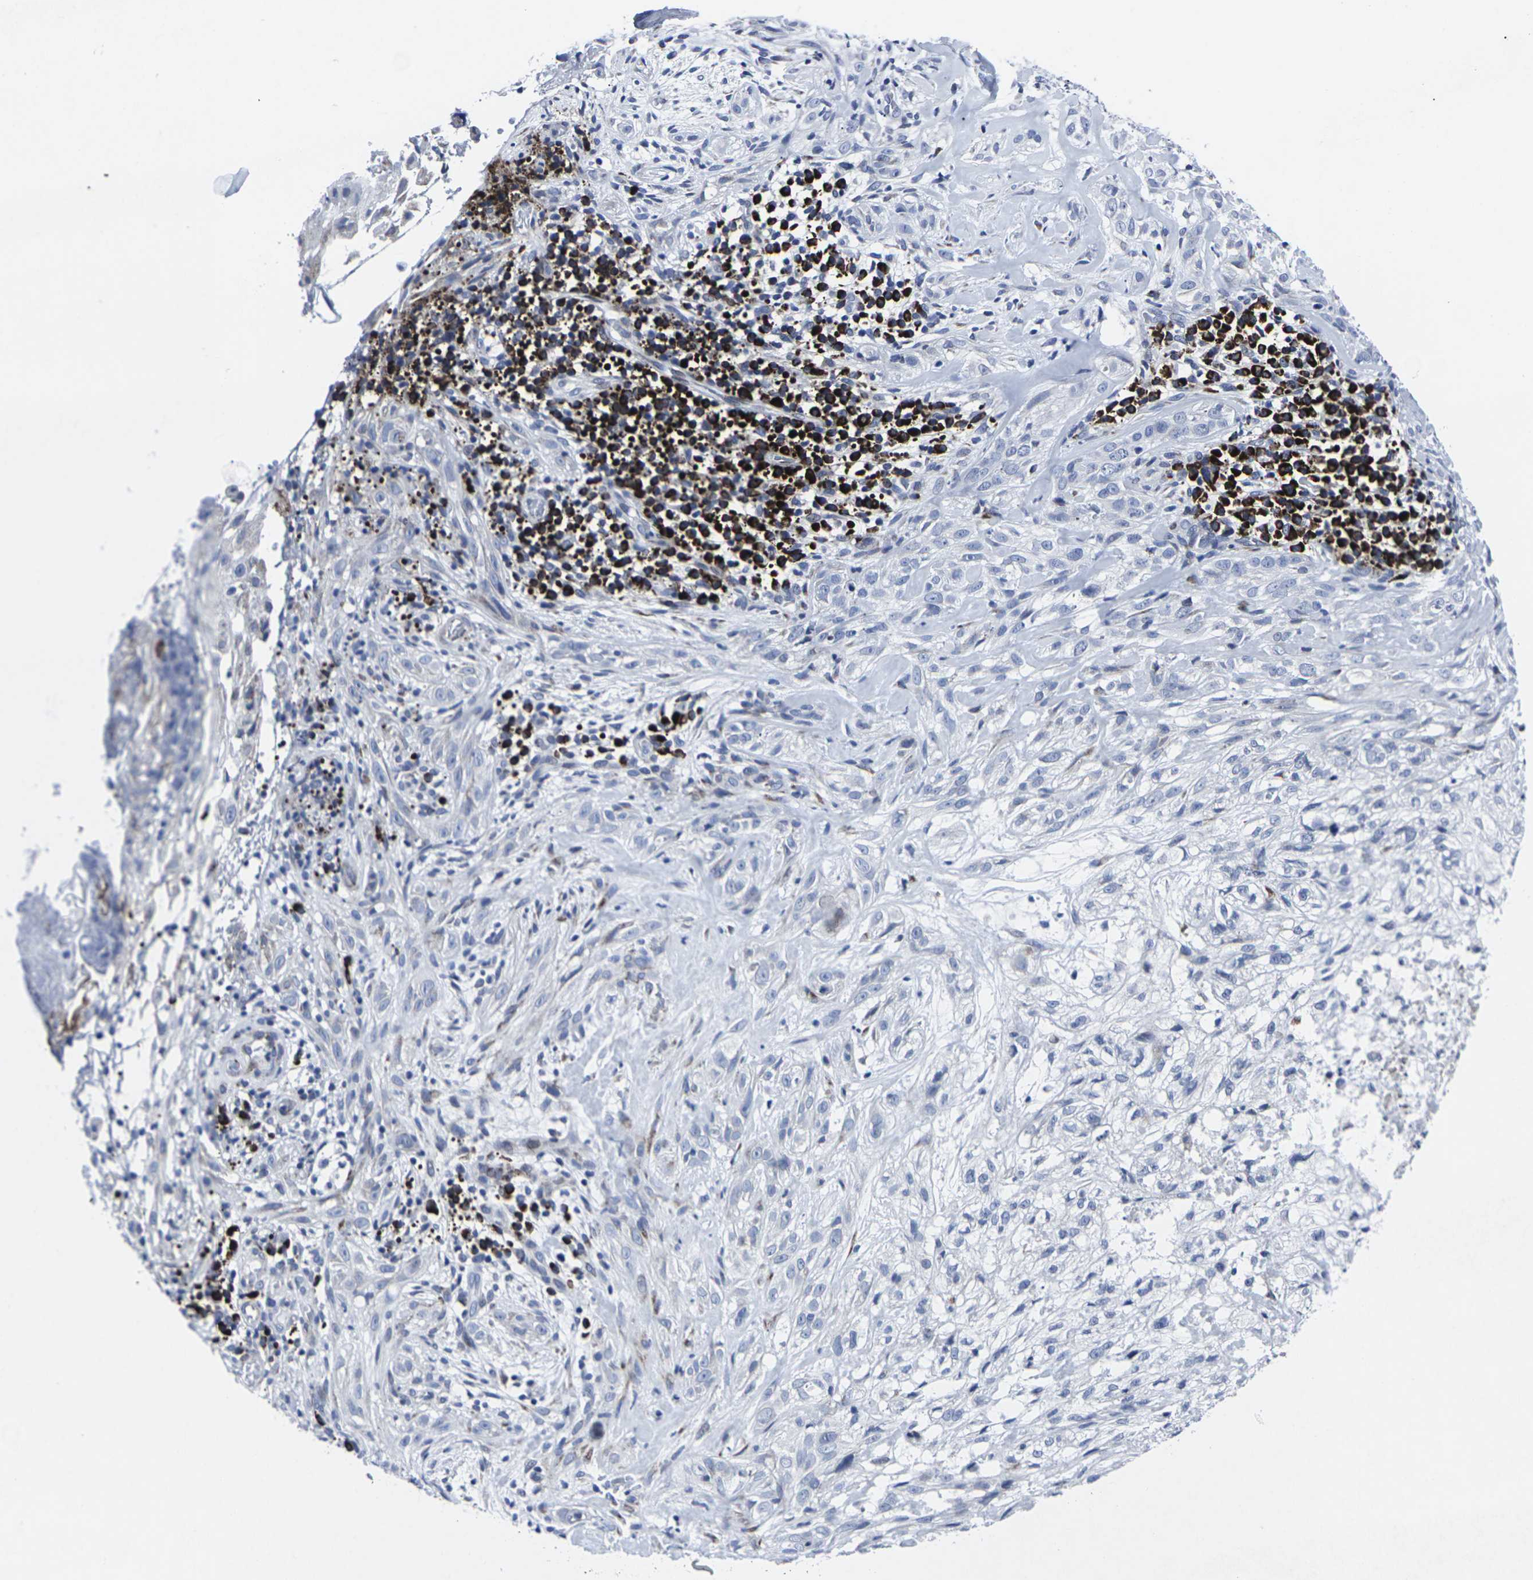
{"staining": {"intensity": "negative", "quantity": "none", "location": "none"}, "tissue": "skin cancer", "cell_type": "Tumor cells", "image_type": "cancer", "snomed": [{"axis": "morphology", "description": "Basal cell carcinoma"}, {"axis": "topography", "description": "Skin"}], "caption": "Human skin cancer stained for a protein using immunohistochemistry demonstrates no positivity in tumor cells.", "gene": "RPN1", "patient": {"sex": "male", "age": 72}}